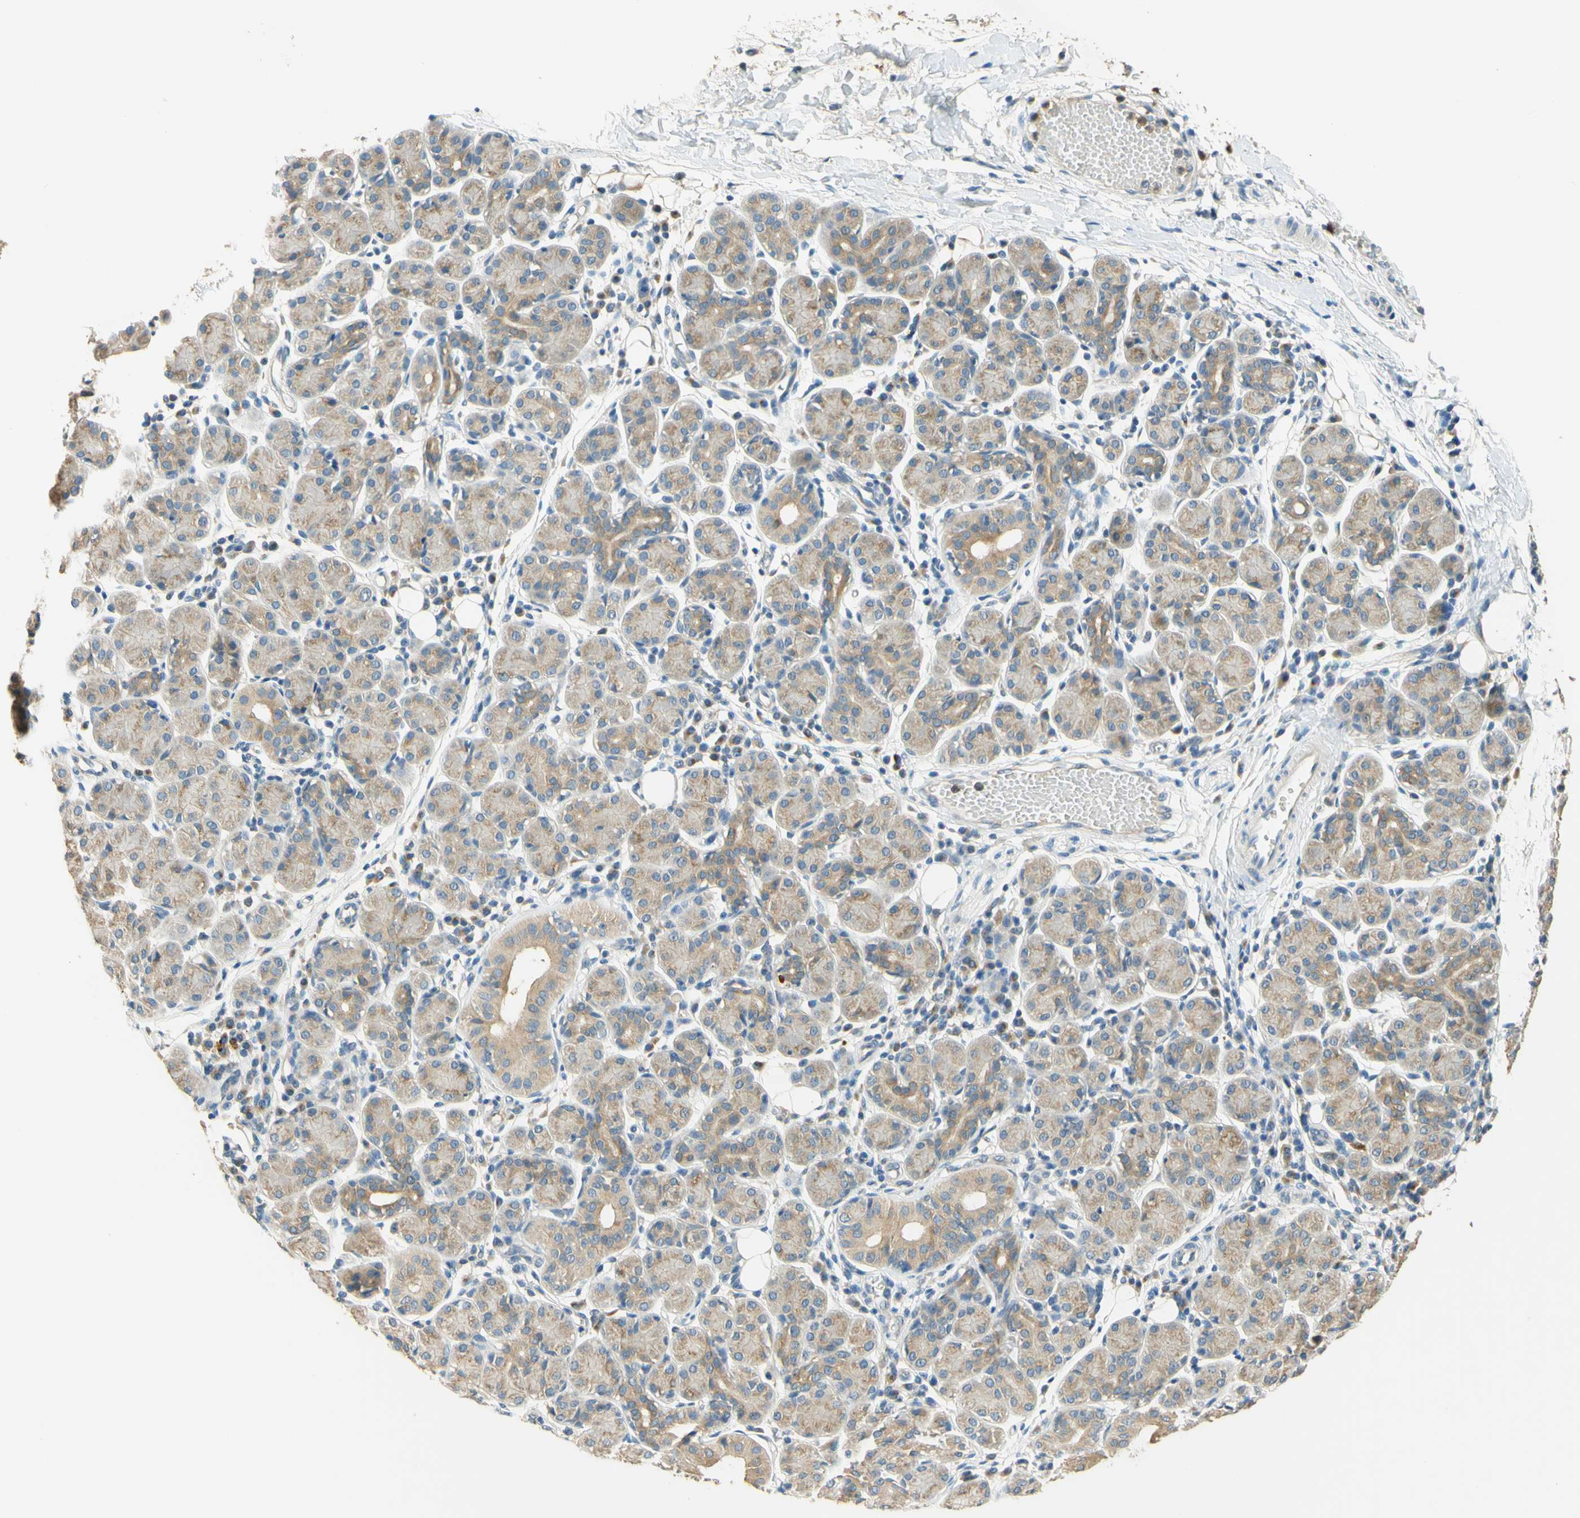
{"staining": {"intensity": "weak", "quantity": ">75%", "location": "cytoplasmic/membranous"}, "tissue": "salivary gland", "cell_type": "Glandular cells", "image_type": "normal", "snomed": [{"axis": "morphology", "description": "Normal tissue, NOS"}, {"axis": "morphology", "description": "Inflammation, NOS"}, {"axis": "topography", "description": "Lymph node"}, {"axis": "topography", "description": "Salivary gland"}], "caption": "Glandular cells display low levels of weak cytoplasmic/membranous expression in approximately >75% of cells in unremarkable salivary gland.", "gene": "ENTREP2", "patient": {"sex": "male", "age": 3}}